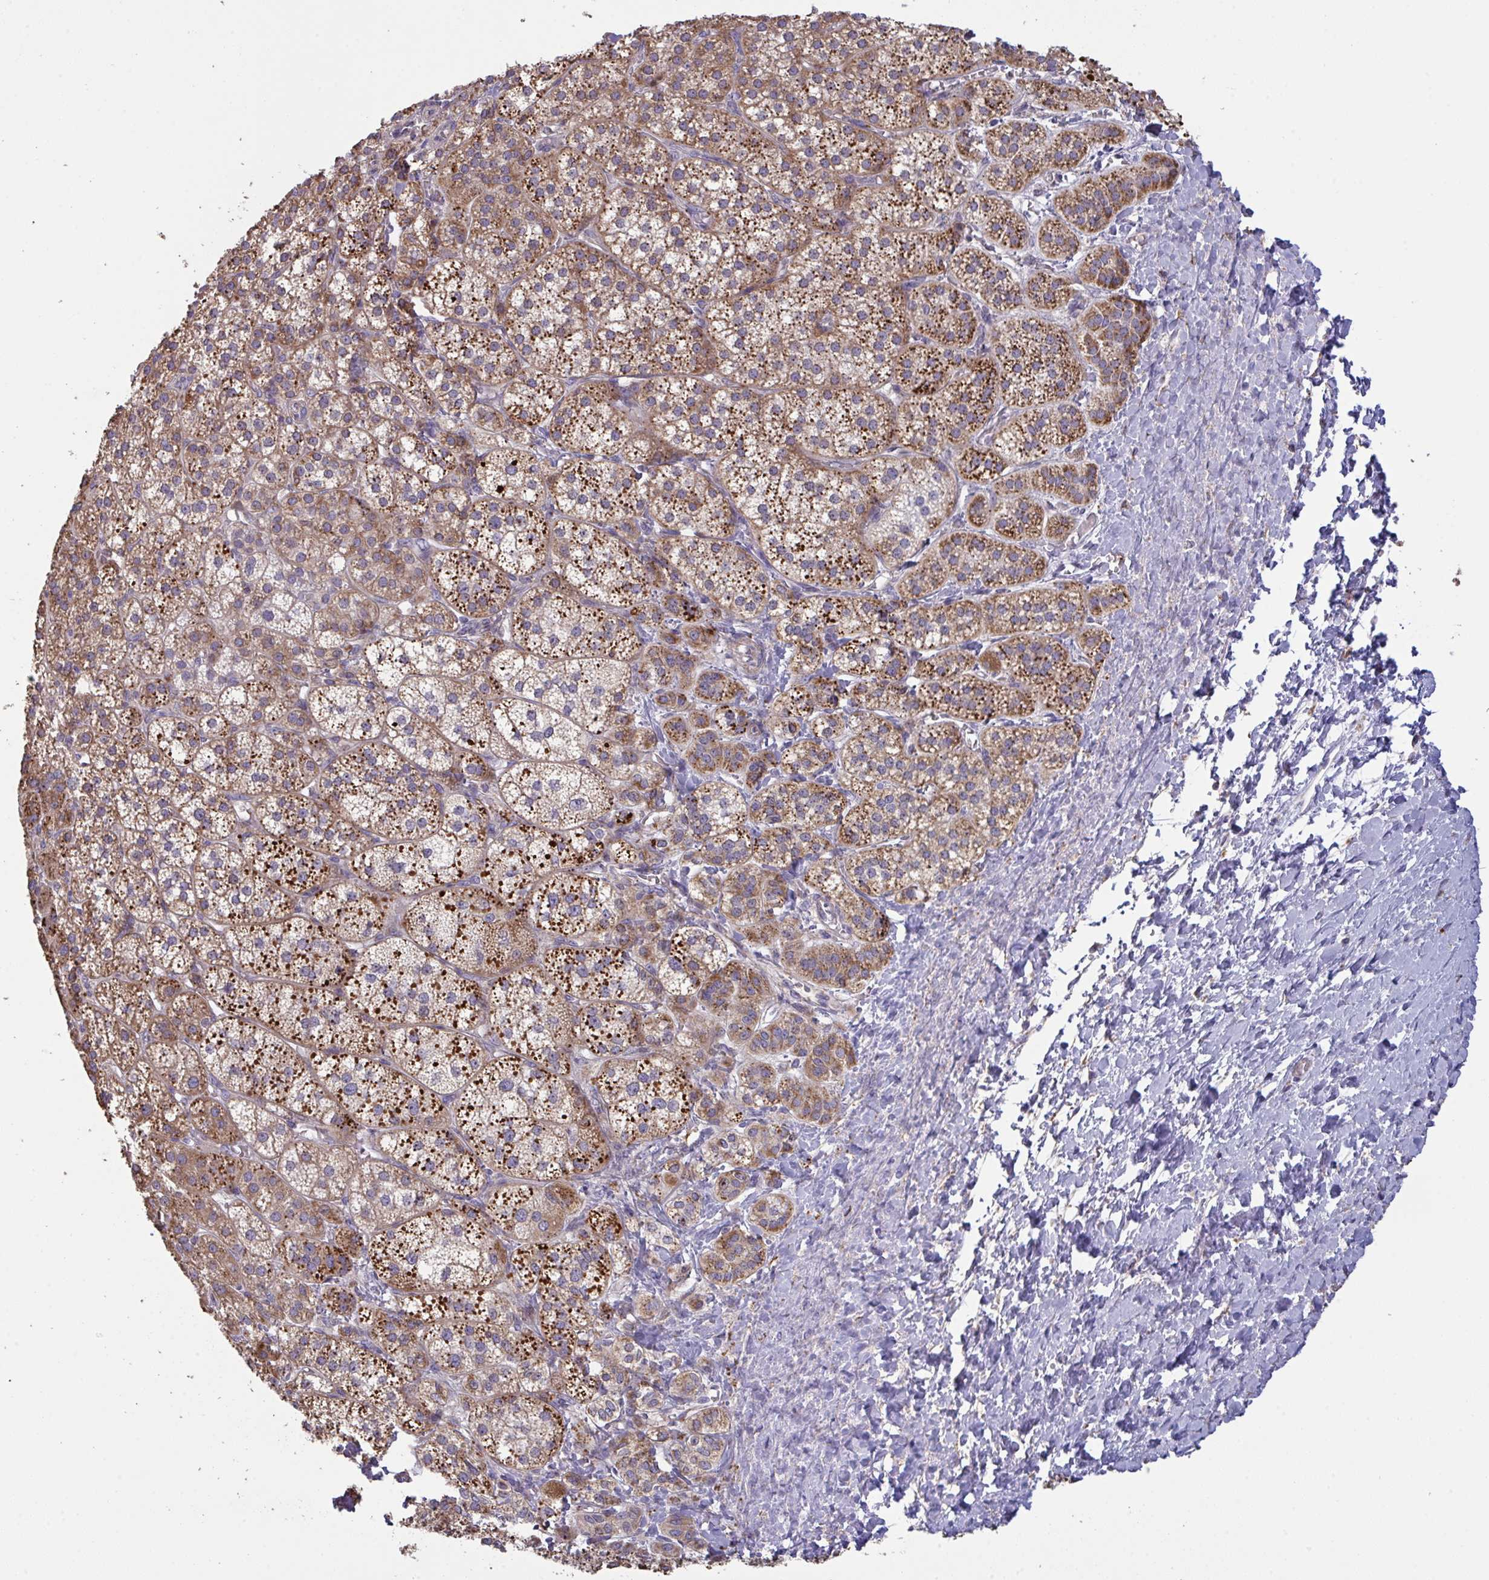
{"staining": {"intensity": "strong", "quantity": ">75%", "location": "cytoplasmic/membranous"}, "tissue": "adrenal gland", "cell_type": "Glandular cells", "image_type": "normal", "snomed": [{"axis": "morphology", "description": "Normal tissue, NOS"}, {"axis": "topography", "description": "Adrenal gland"}], "caption": "Brown immunohistochemical staining in normal human adrenal gland reveals strong cytoplasmic/membranous staining in about >75% of glandular cells.", "gene": "MICOS10", "patient": {"sex": "female", "age": 60}}